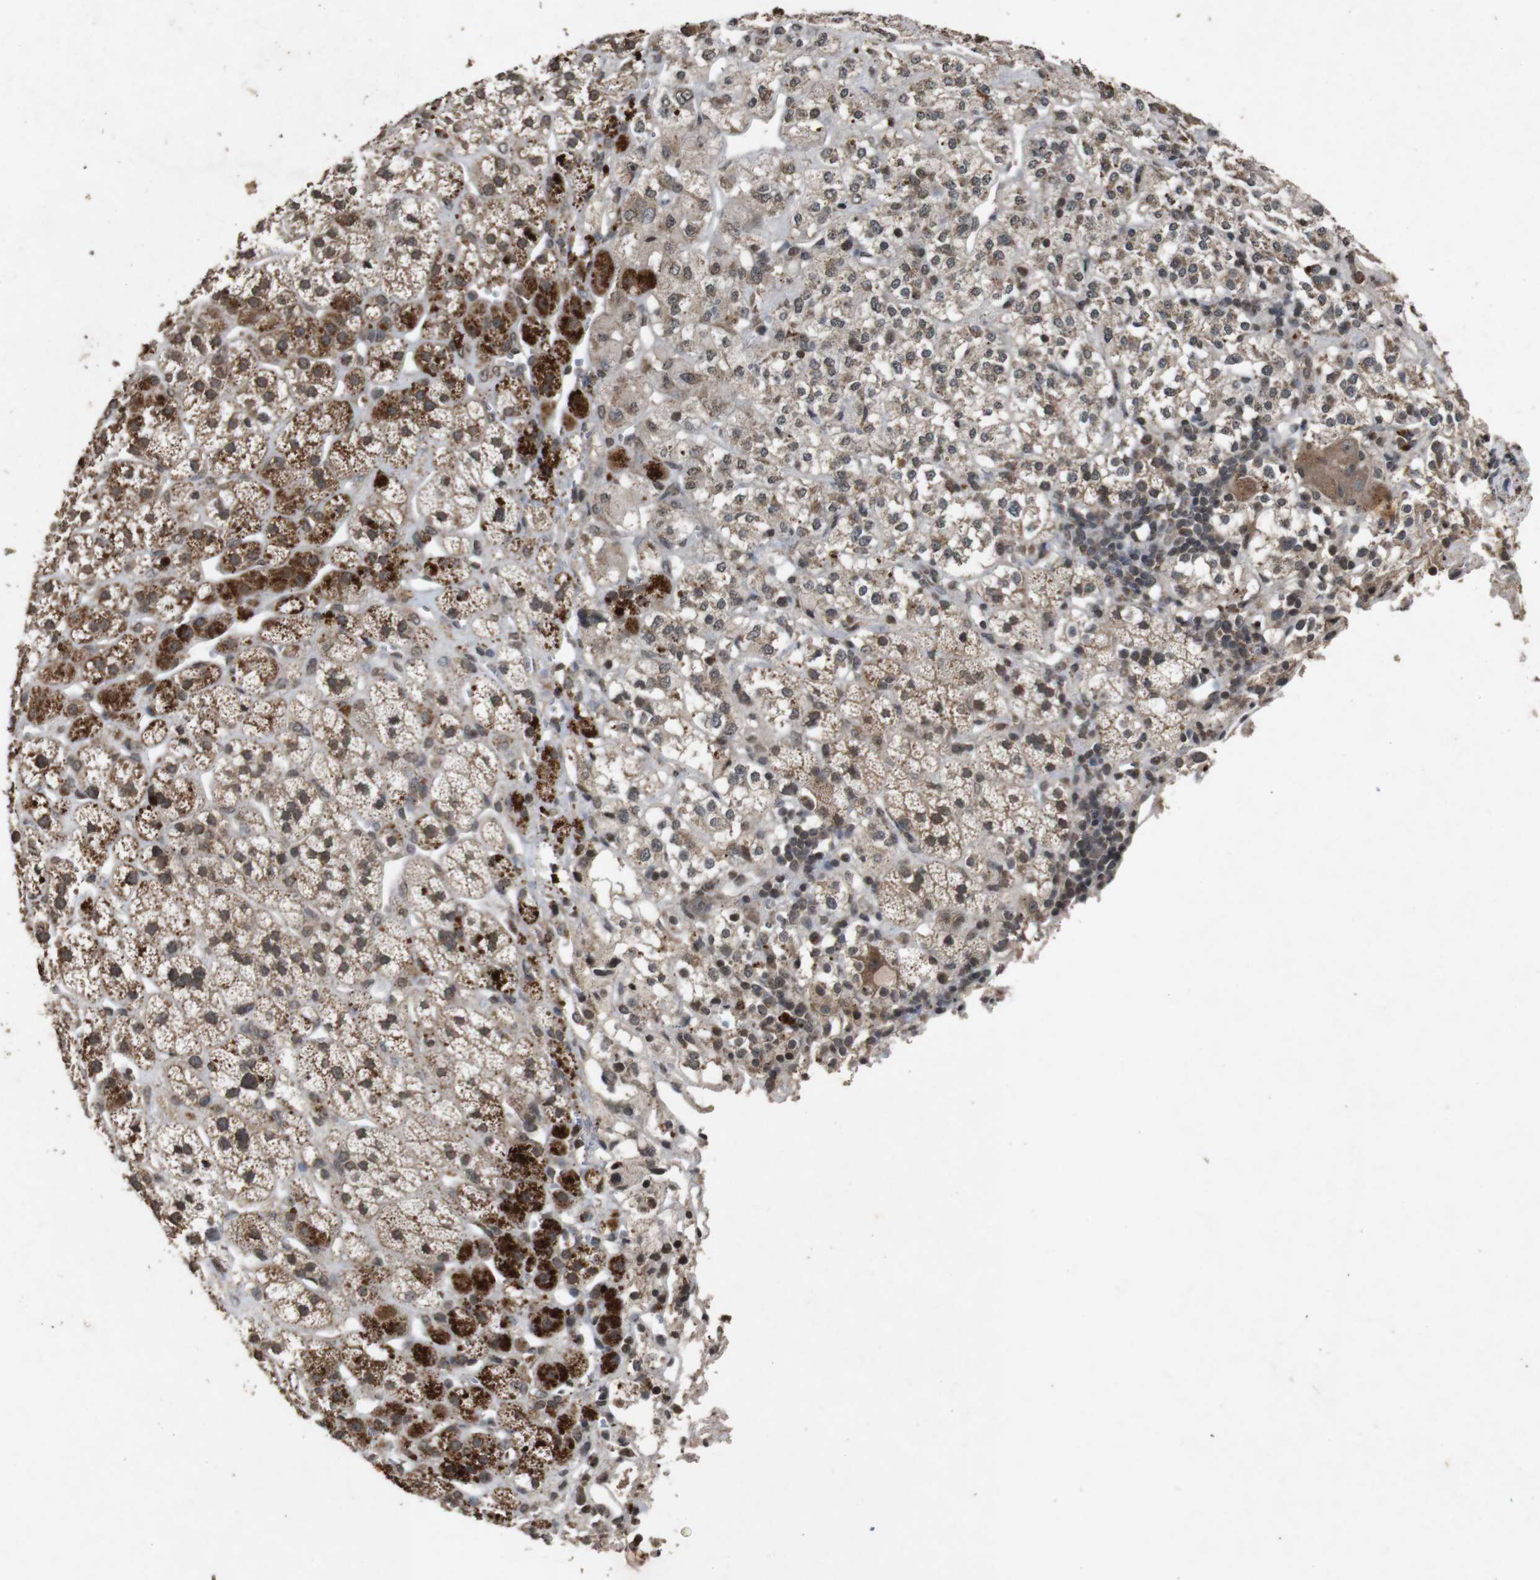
{"staining": {"intensity": "strong", "quantity": ">75%", "location": "cytoplasmic/membranous"}, "tissue": "adrenal gland", "cell_type": "Glandular cells", "image_type": "normal", "snomed": [{"axis": "morphology", "description": "Normal tissue, NOS"}, {"axis": "topography", "description": "Adrenal gland"}], "caption": "The photomicrograph shows staining of unremarkable adrenal gland, revealing strong cytoplasmic/membranous protein staining (brown color) within glandular cells.", "gene": "SORL1", "patient": {"sex": "male", "age": 56}}